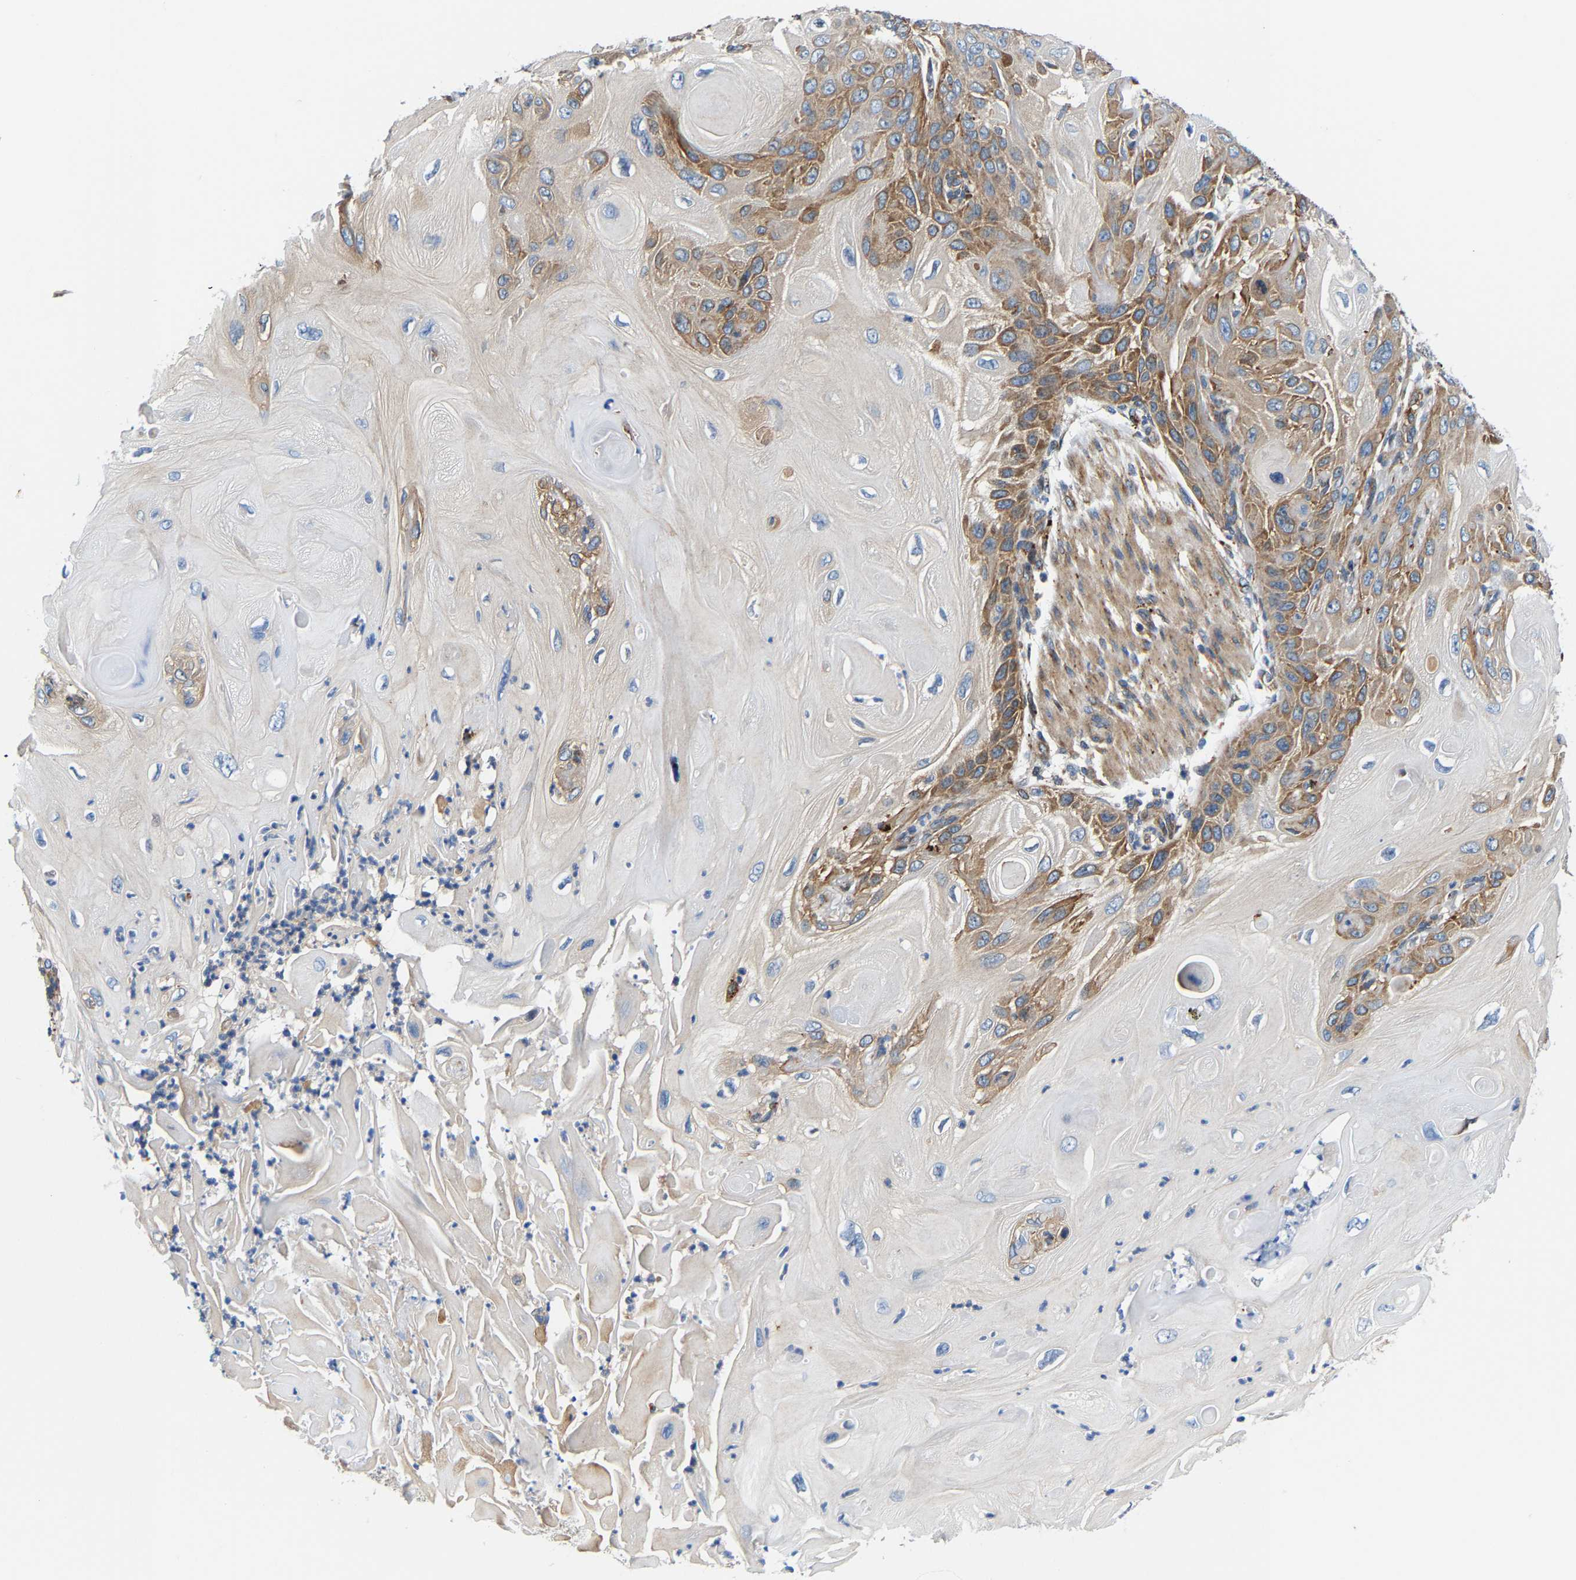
{"staining": {"intensity": "moderate", "quantity": "<25%", "location": "cytoplasmic/membranous"}, "tissue": "skin cancer", "cell_type": "Tumor cells", "image_type": "cancer", "snomed": [{"axis": "morphology", "description": "Squamous cell carcinoma, NOS"}, {"axis": "topography", "description": "Skin"}], "caption": "Moderate cytoplasmic/membranous expression is appreciated in approximately <25% of tumor cells in squamous cell carcinoma (skin).", "gene": "DPP7", "patient": {"sex": "female", "age": 77}}